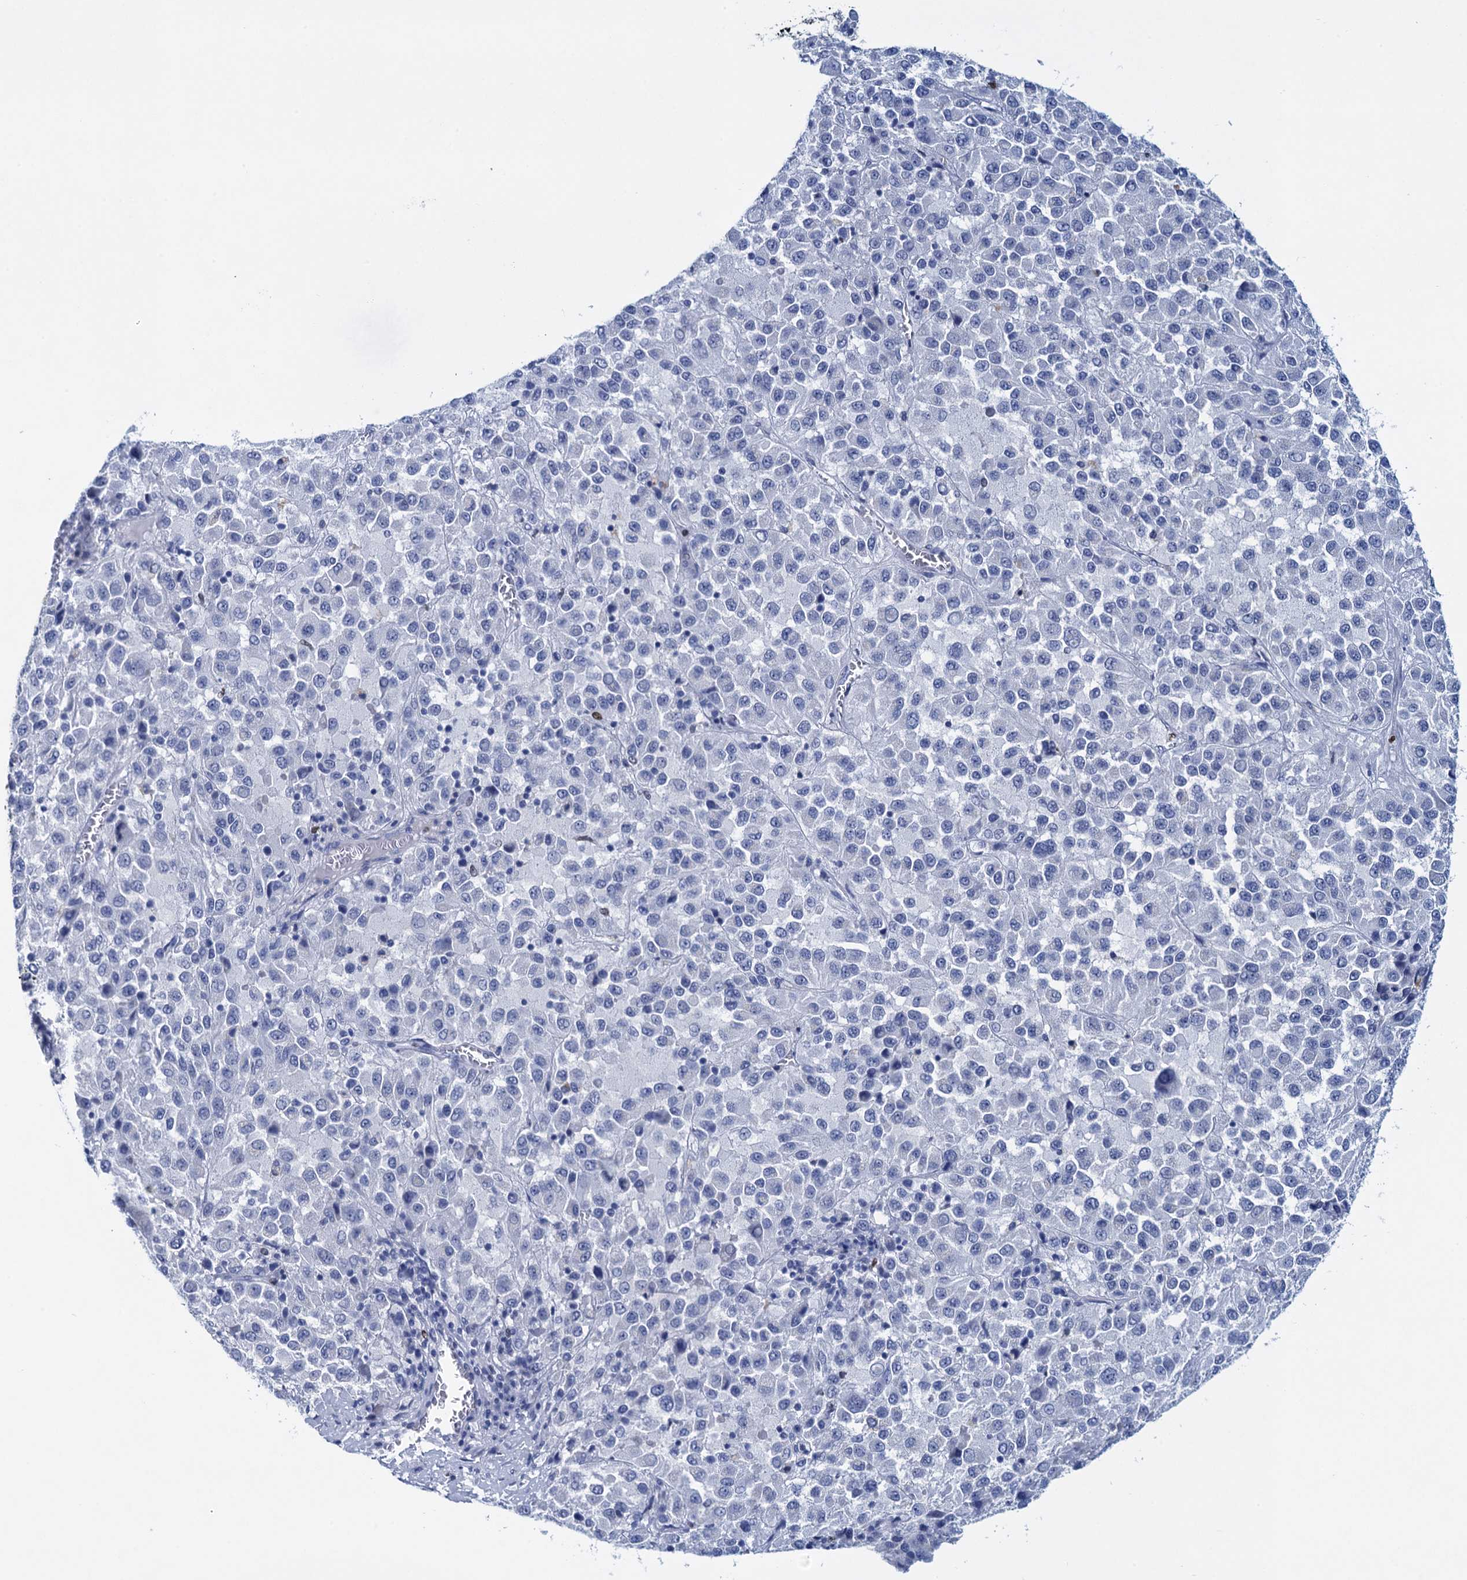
{"staining": {"intensity": "negative", "quantity": "none", "location": "none"}, "tissue": "melanoma", "cell_type": "Tumor cells", "image_type": "cancer", "snomed": [{"axis": "morphology", "description": "Malignant melanoma, Metastatic site"}, {"axis": "topography", "description": "Lung"}], "caption": "Tumor cells are negative for brown protein staining in melanoma. (Immunohistochemistry, brightfield microscopy, high magnification).", "gene": "RHCG", "patient": {"sex": "male", "age": 64}}